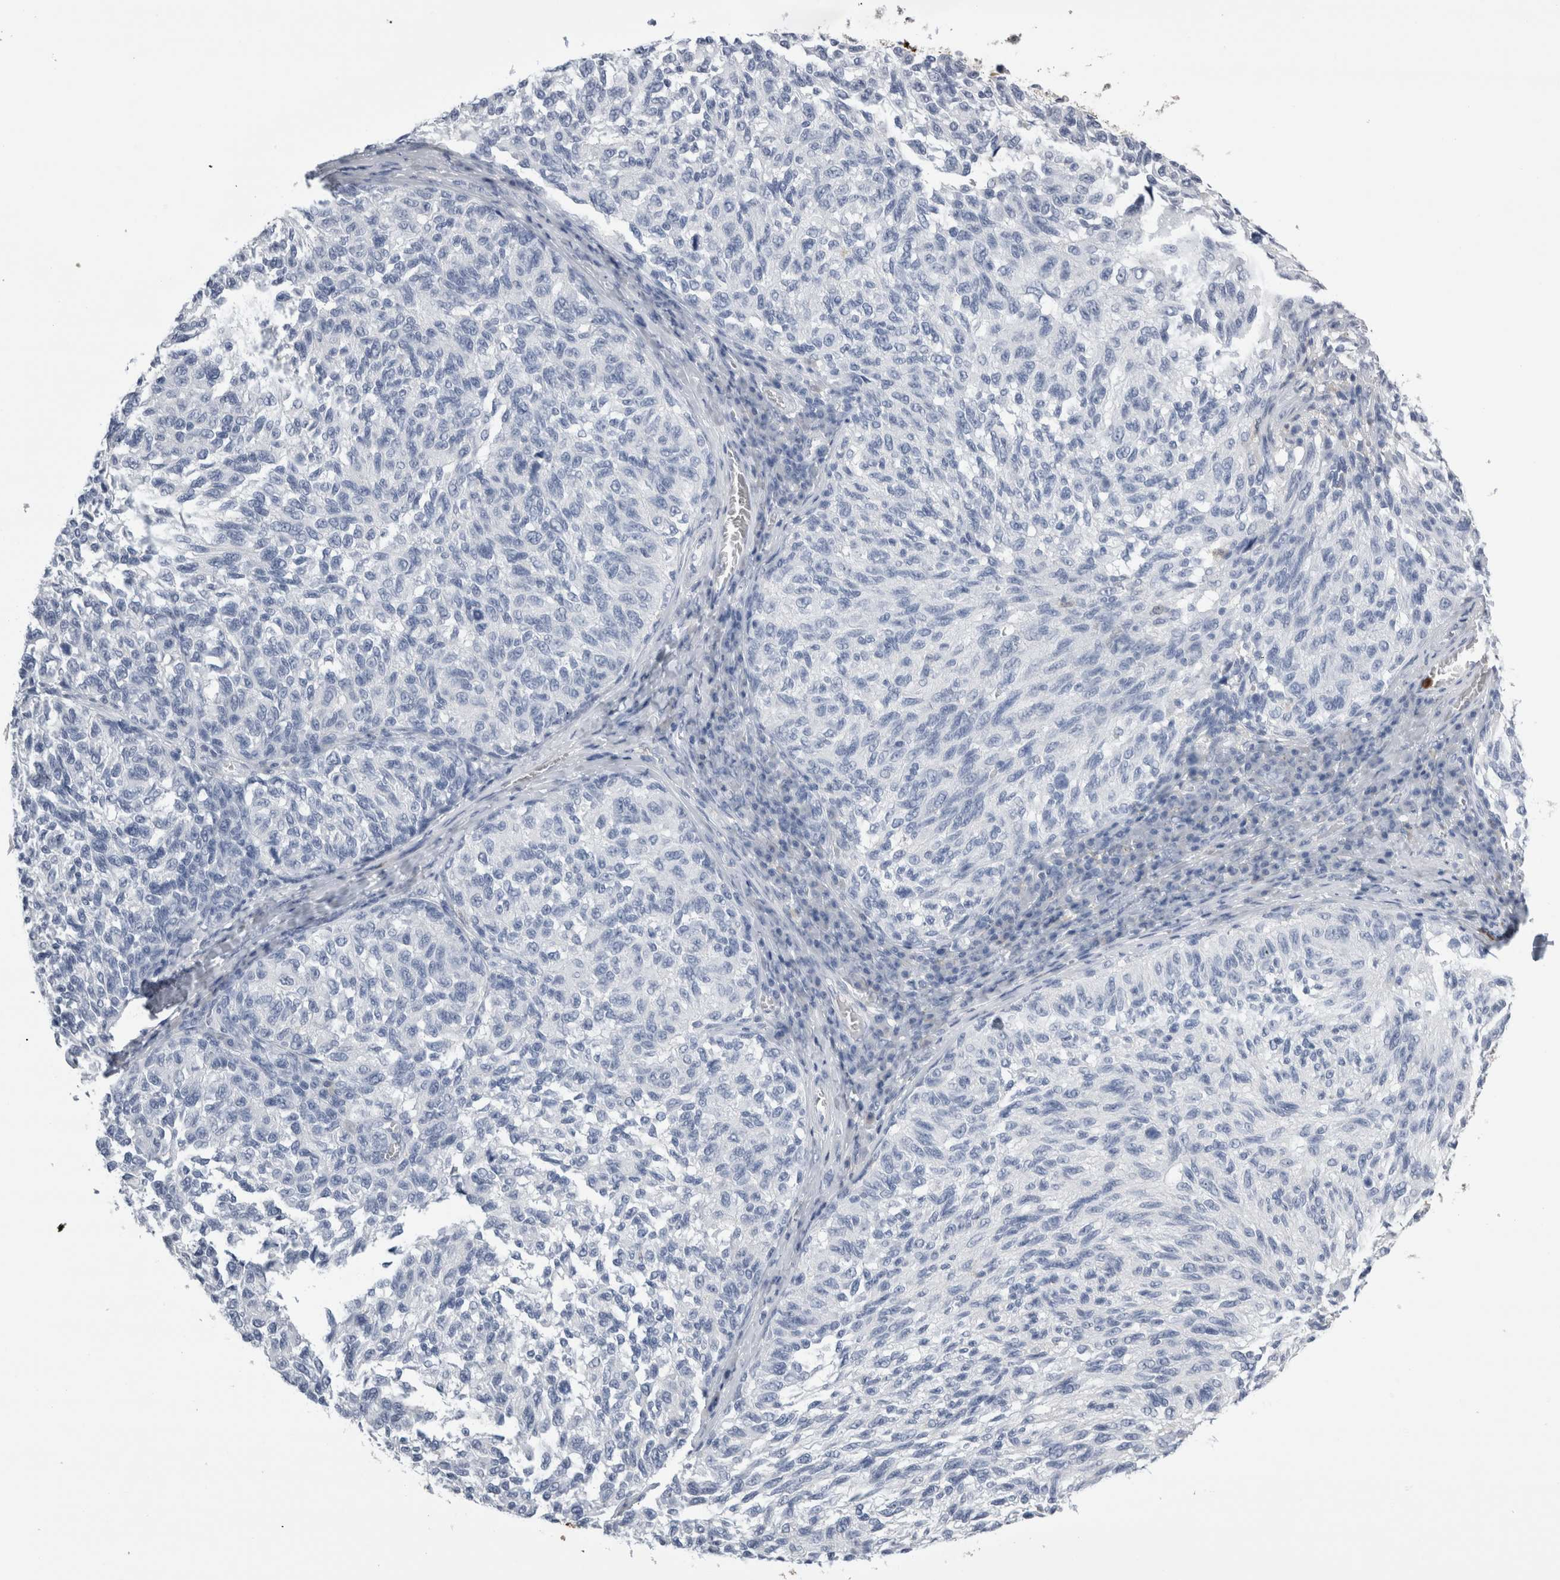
{"staining": {"intensity": "negative", "quantity": "none", "location": "none"}, "tissue": "melanoma", "cell_type": "Tumor cells", "image_type": "cancer", "snomed": [{"axis": "morphology", "description": "Malignant melanoma, NOS"}, {"axis": "topography", "description": "Skin"}], "caption": "IHC photomicrograph of human malignant melanoma stained for a protein (brown), which exhibits no staining in tumor cells.", "gene": "S100A12", "patient": {"sex": "female", "age": 73}}